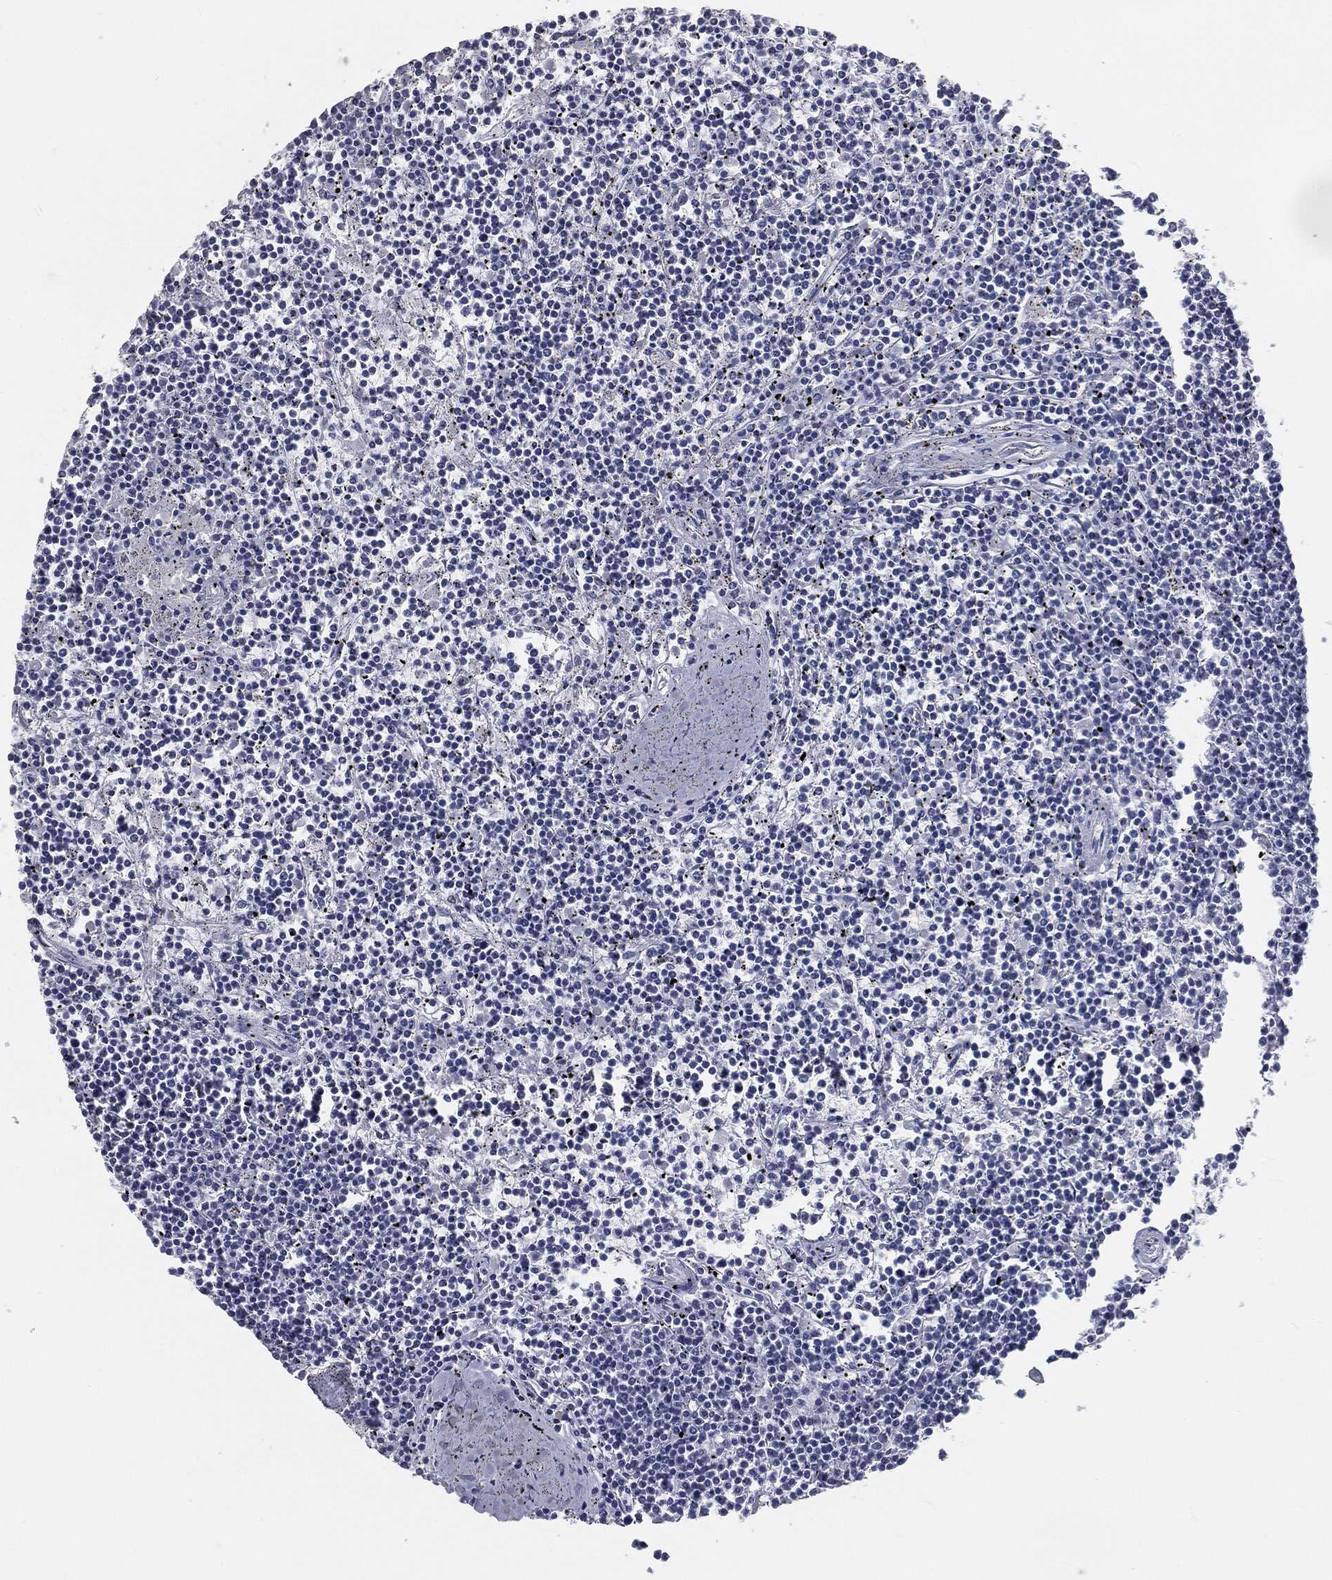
{"staining": {"intensity": "negative", "quantity": "none", "location": "none"}, "tissue": "lymphoma", "cell_type": "Tumor cells", "image_type": "cancer", "snomed": [{"axis": "morphology", "description": "Malignant lymphoma, non-Hodgkin's type, Low grade"}, {"axis": "topography", "description": "Spleen"}], "caption": "Lymphoma was stained to show a protein in brown. There is no significant staining in tumor cells.", "gene": "PRAME", "patient": {"sex": "female", "age": 19}}